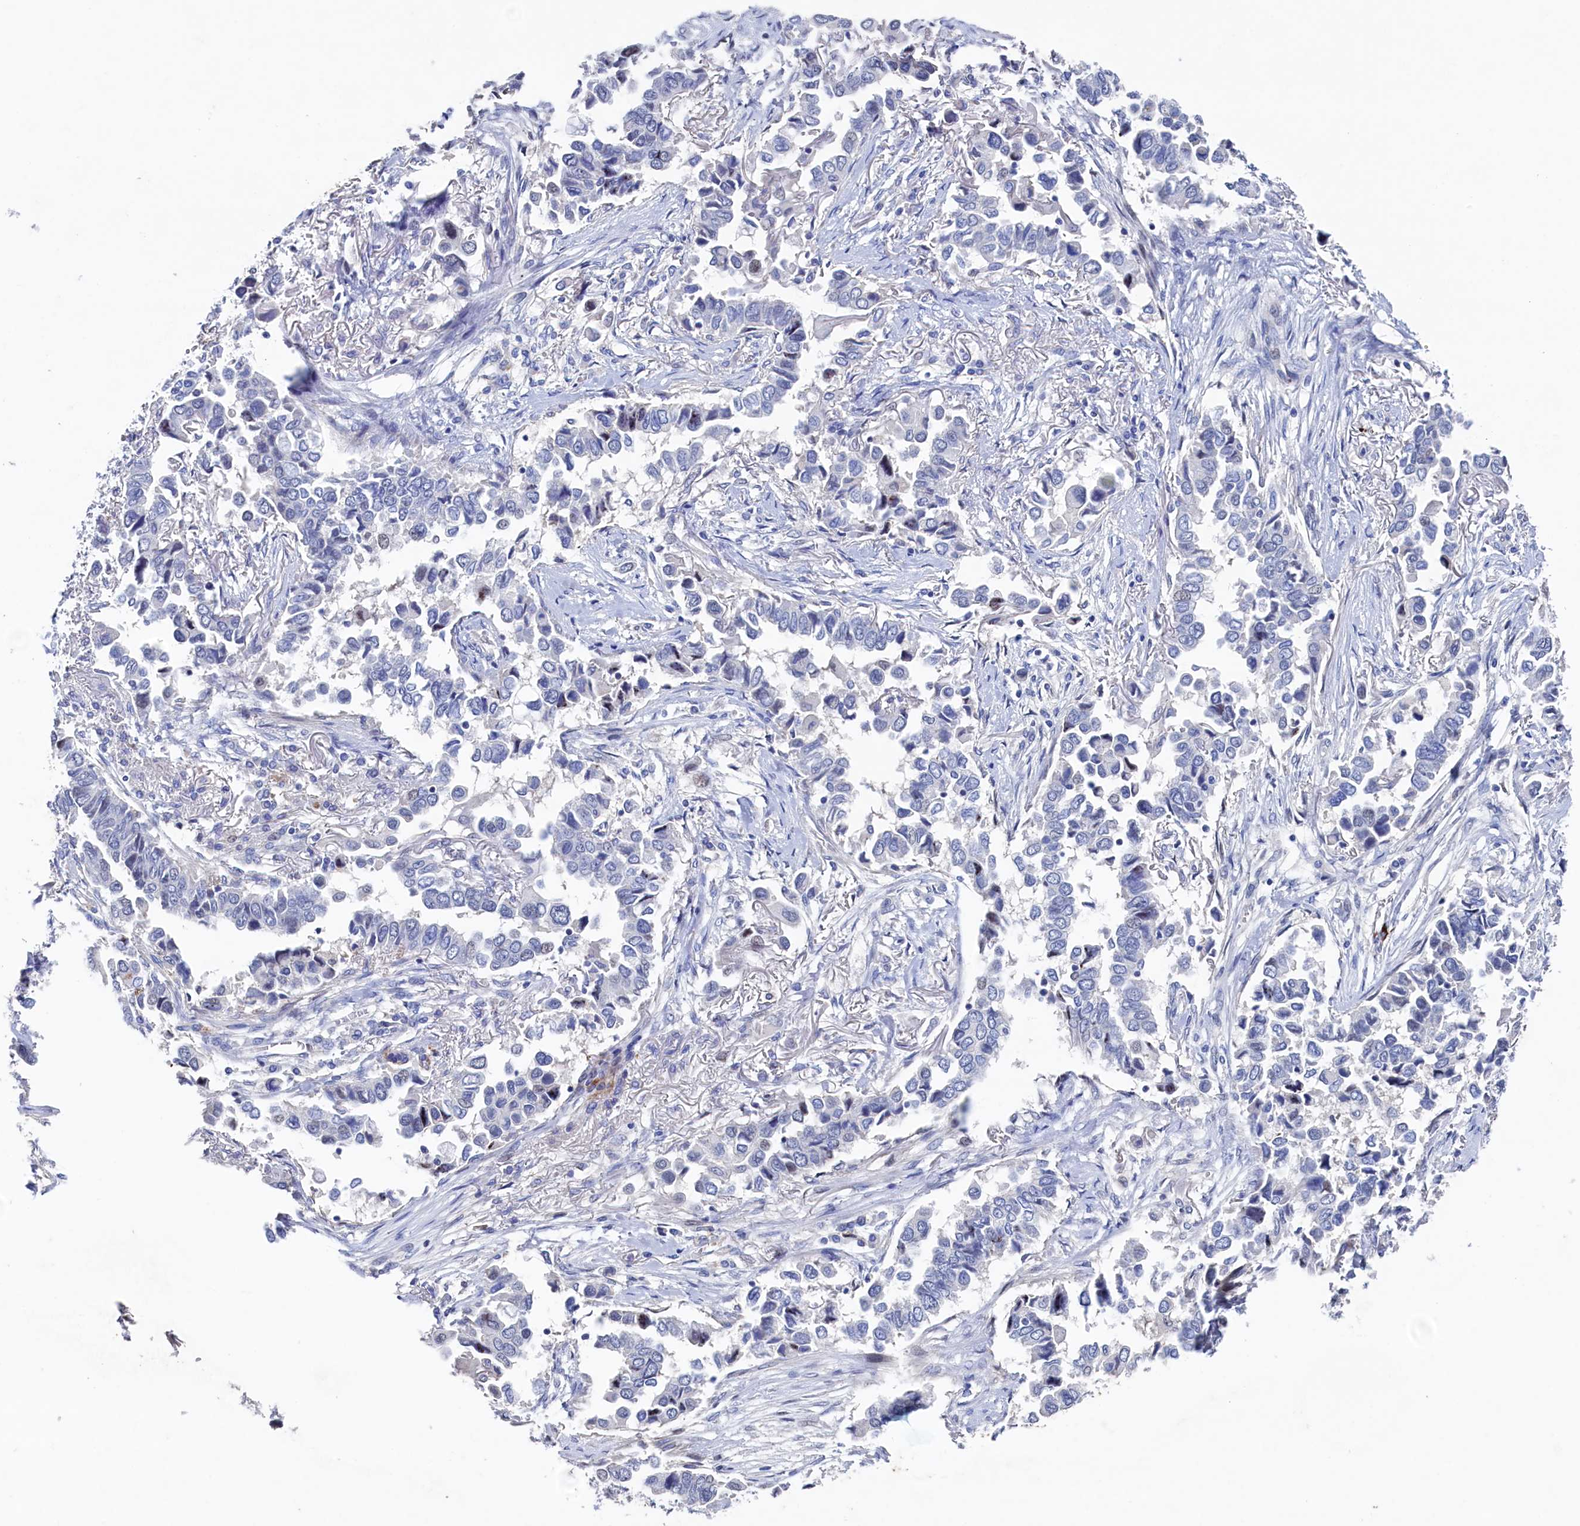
{"staining": {"intensity": "negative", "quantity": "none", "location": "none"}, "tissue": "lung cancer", "cell_type": "Tumor cells", "image_type": "cancer", "snomed": [{"axis": "morphology", "description": "Adenocarcinoma, NOS"}, {"axis": "topography", "description": "Lung"}], "caption": "A high-resolution image shows immunohistochemistry staining of lung cancer, which reveals no significant staining in tumor cells.", "gene": "CBLIF", "patient": {"sex": "female", "age": 76}}